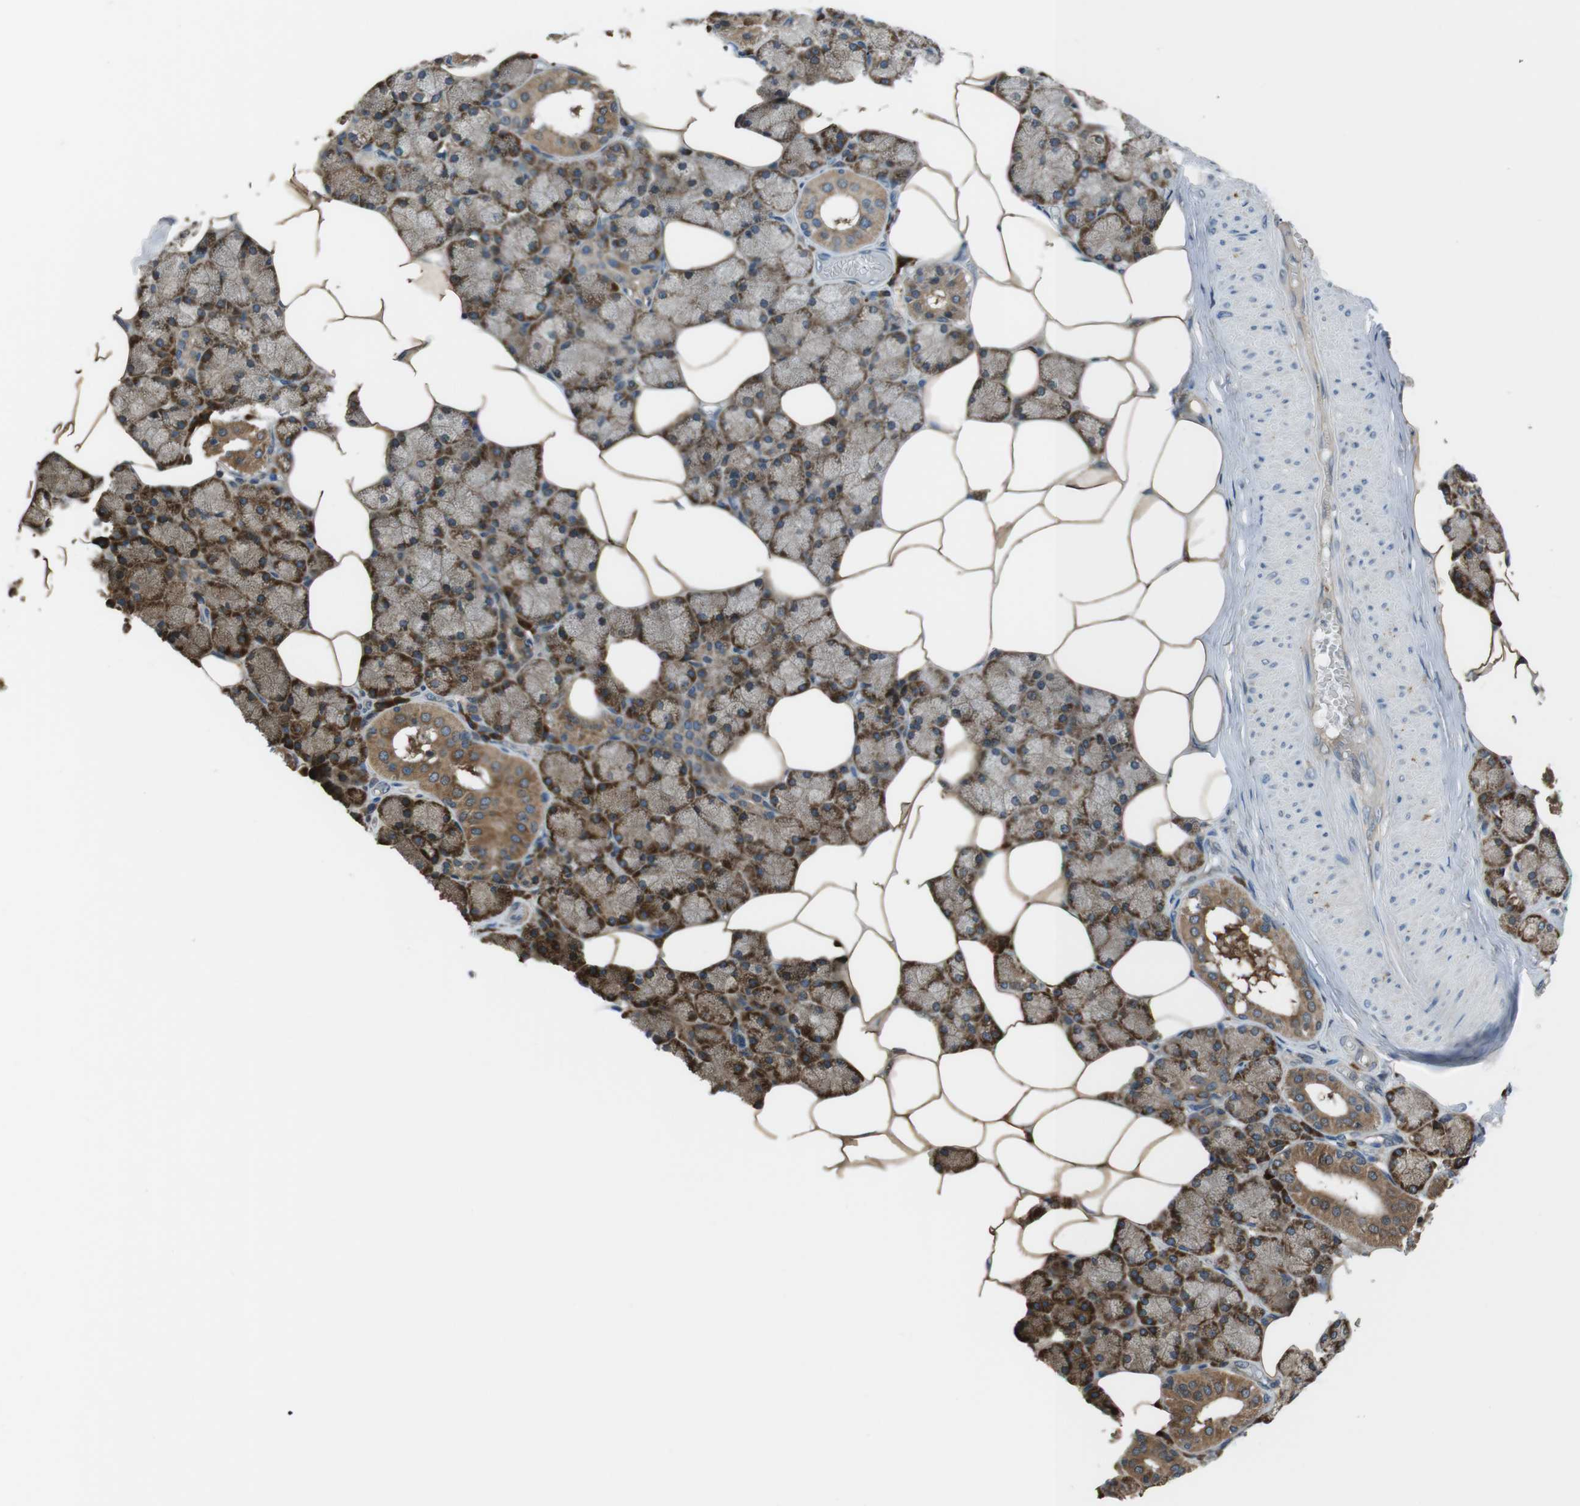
{"staining": {"intensity": "strong", "quantity": ">75%", "location": "cytoplasmic/membranous"}, "tissue": "salivary gland", "cell_type": "Glandular cells", "image_type": "normal", "snomed": [{"axis": "morphology", "description": "Normal tissue, NOS"}, {"axis": "topography", "description": "Salivary gland"}], "caption": "Immunohistochemical staining of benign salivary gland exhibits >75% levels of strong cytoplasmic/membranous protein expression in approximately >75% of glandular cells. The staining is performed using DAB brown chromogen to label protein expression. The nuclei are counter-stained blue using hematoxylin.", "gene": "SSR3", "patient": {"sex": "male", "age": 62}}